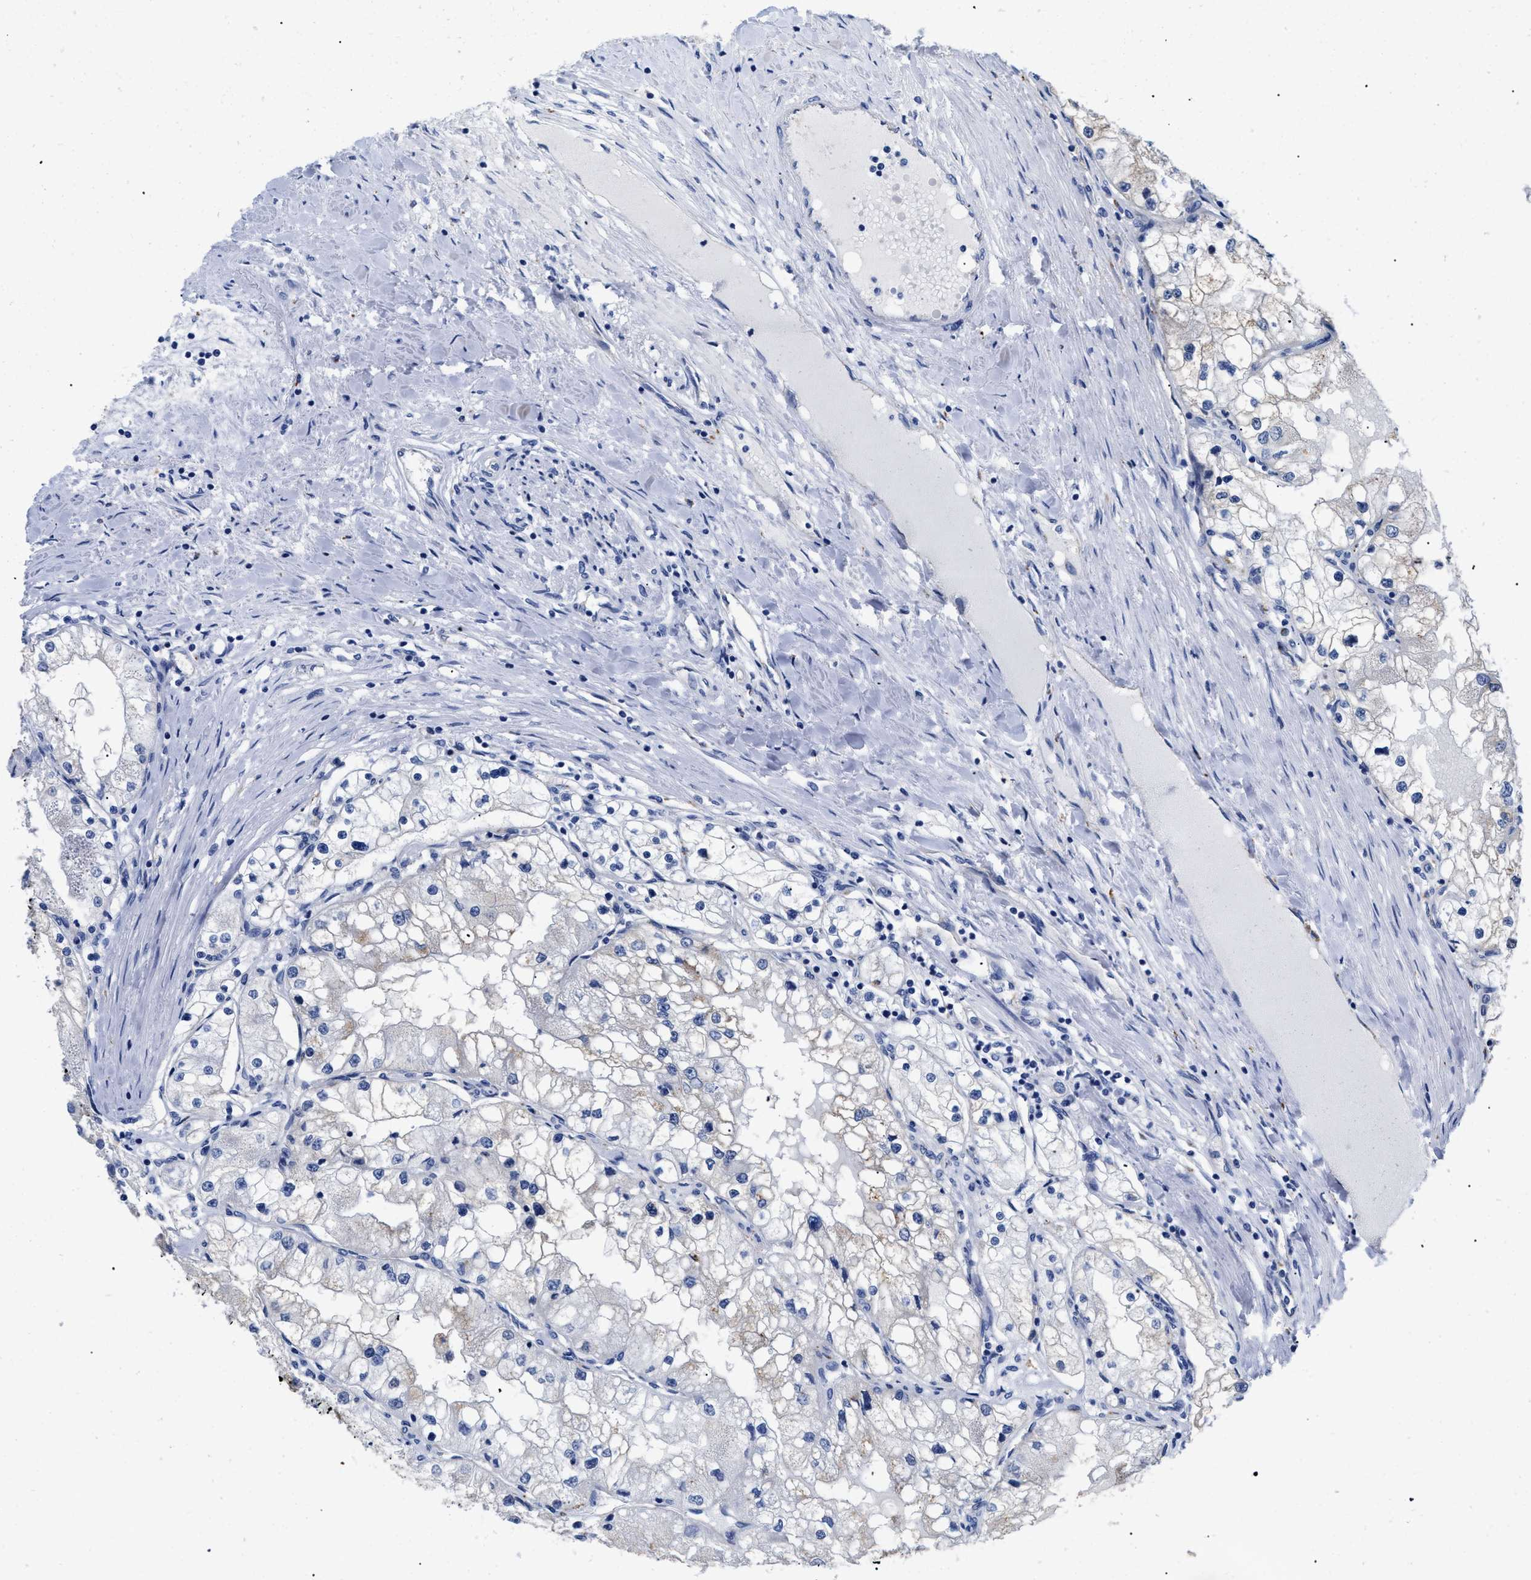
{"staining": {"intensity": "negative", "quantity": "none", "location": "none"}, "tissue": "renal cancer", "cell_type": "Tumor cells", "image_type": "cancer", "snomed": [{"axis": "morphology", "description": "Adenocarcinoma, NOS"}, {"axis": "topography", "description": "Kidney"}], "caption": "Immunohistochemical staining of renal adenocarcinoma shows no significant expression in tumor cells.", "gene": "APOBEC2", "patient": {"sex": "male", "age": 68}}